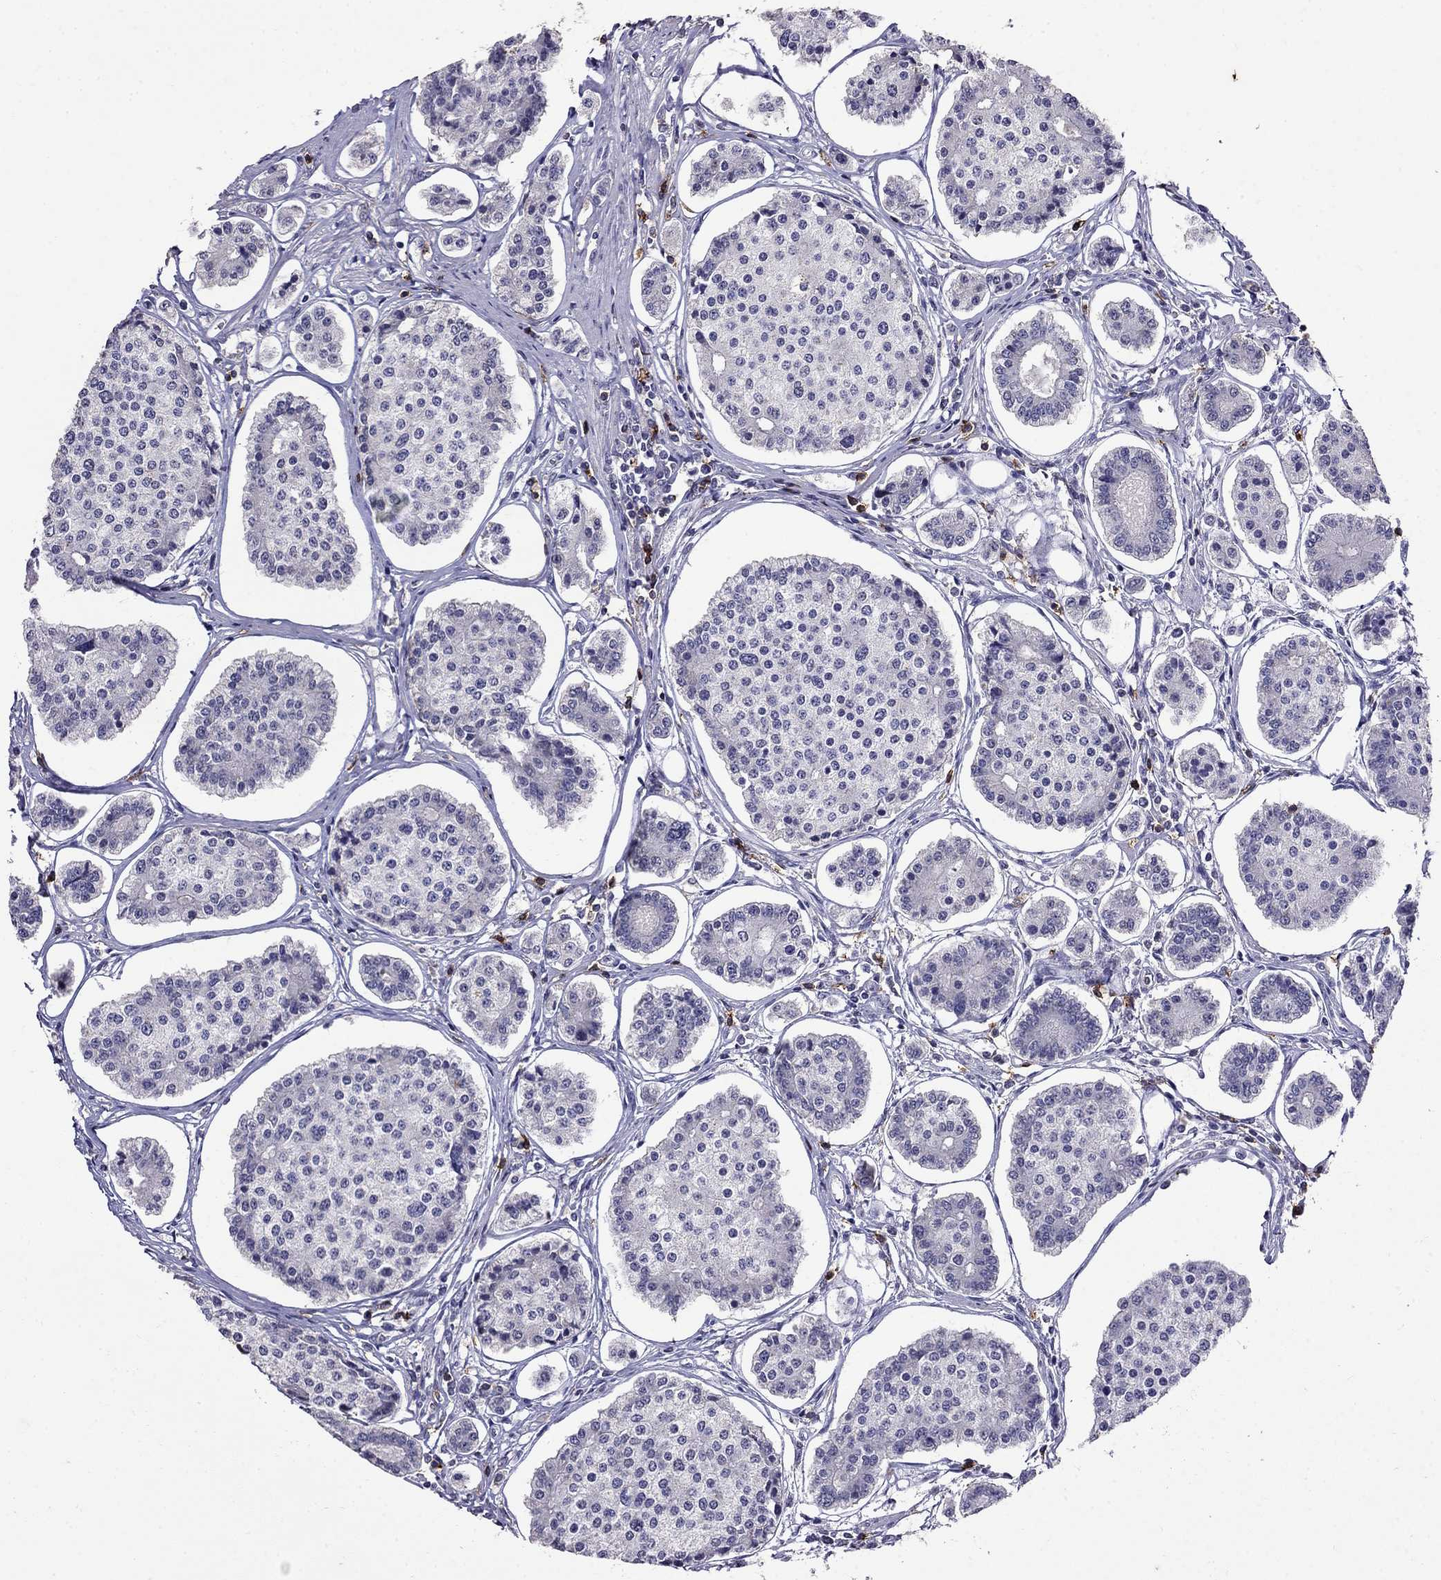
{"staining": {"intensity": "negative", "quantity": "none", "location": "none"}, "tissue": "carcinoid", "cell_type": "Tumor cells", "image_type": "cancer", "snomed": [{"axis": "morphology", "description": "Carcinoid, malignant, NOS"}, {"axis": "topography", "description": "Small intestine"}], "caption": "Carcinoid (malignant) was stained to show a protein in brown. There is no significant positivity in tumor cells. Brightfield microscopy of immunohistochemistry (IHC) stained with DAB (3,3'-diaminobenzidine) (brown) and hematoxylin (blue), captured at high magnification.", "gene": "CD8B", "patient": {"sex": "female", "age": 65}}